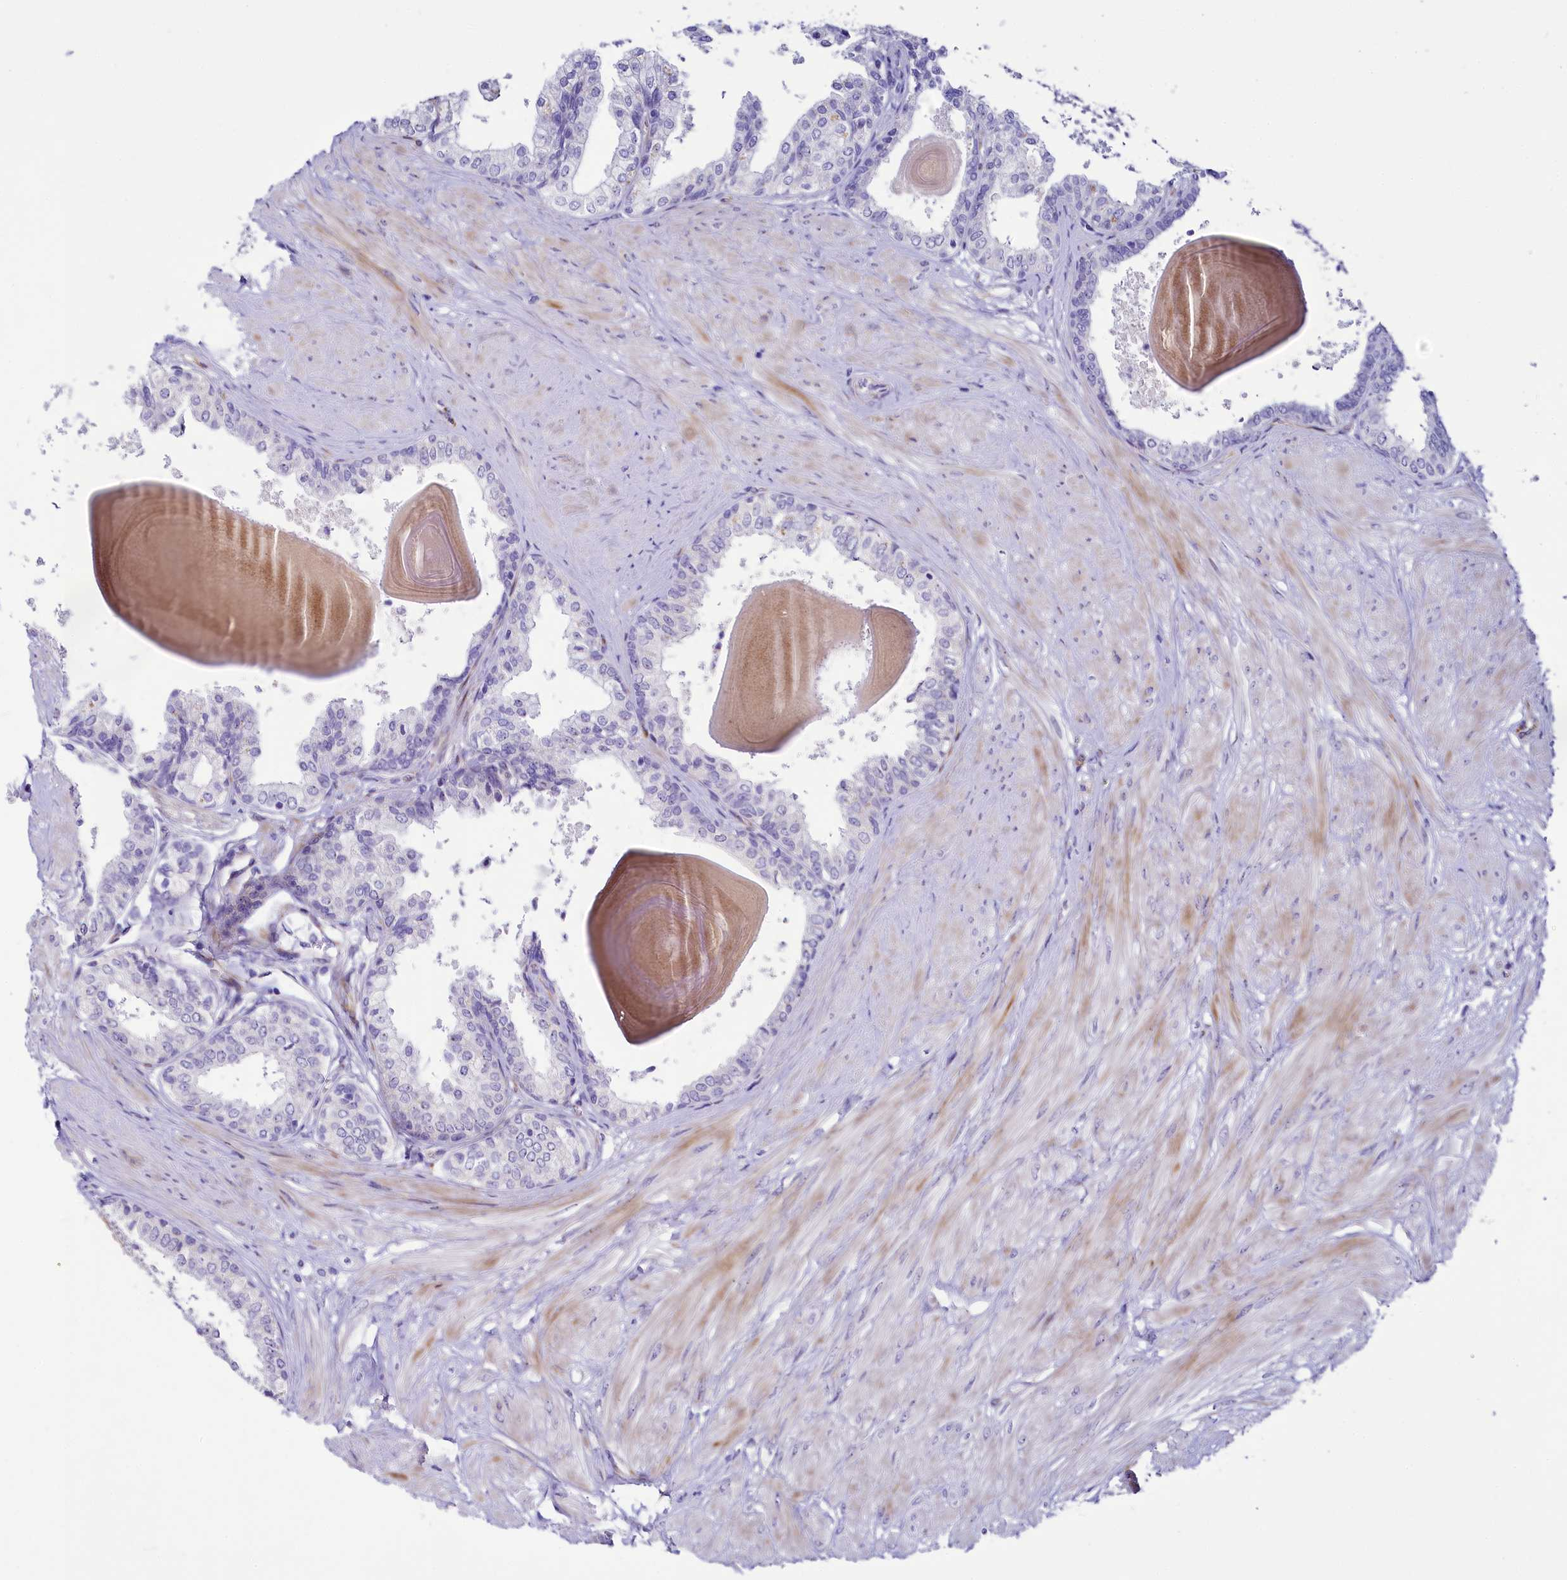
{"staining": {"intensity": "negative", "quantity": "none", "location": "none"}, "tissue": "prostate", "cell_type": "Glandular cells", "image_type": "normal", "snomed": [{"axis": "morphology", "description": "Normal tissue, NOS"}, {"axis": "topography", "description": "Prostate"}], "caption": "The micrograph demonstrates no significant expression in glandular cells of prostate.", "gene": "SH3TC2", "patient": {"sex": "male", "age": 48}}